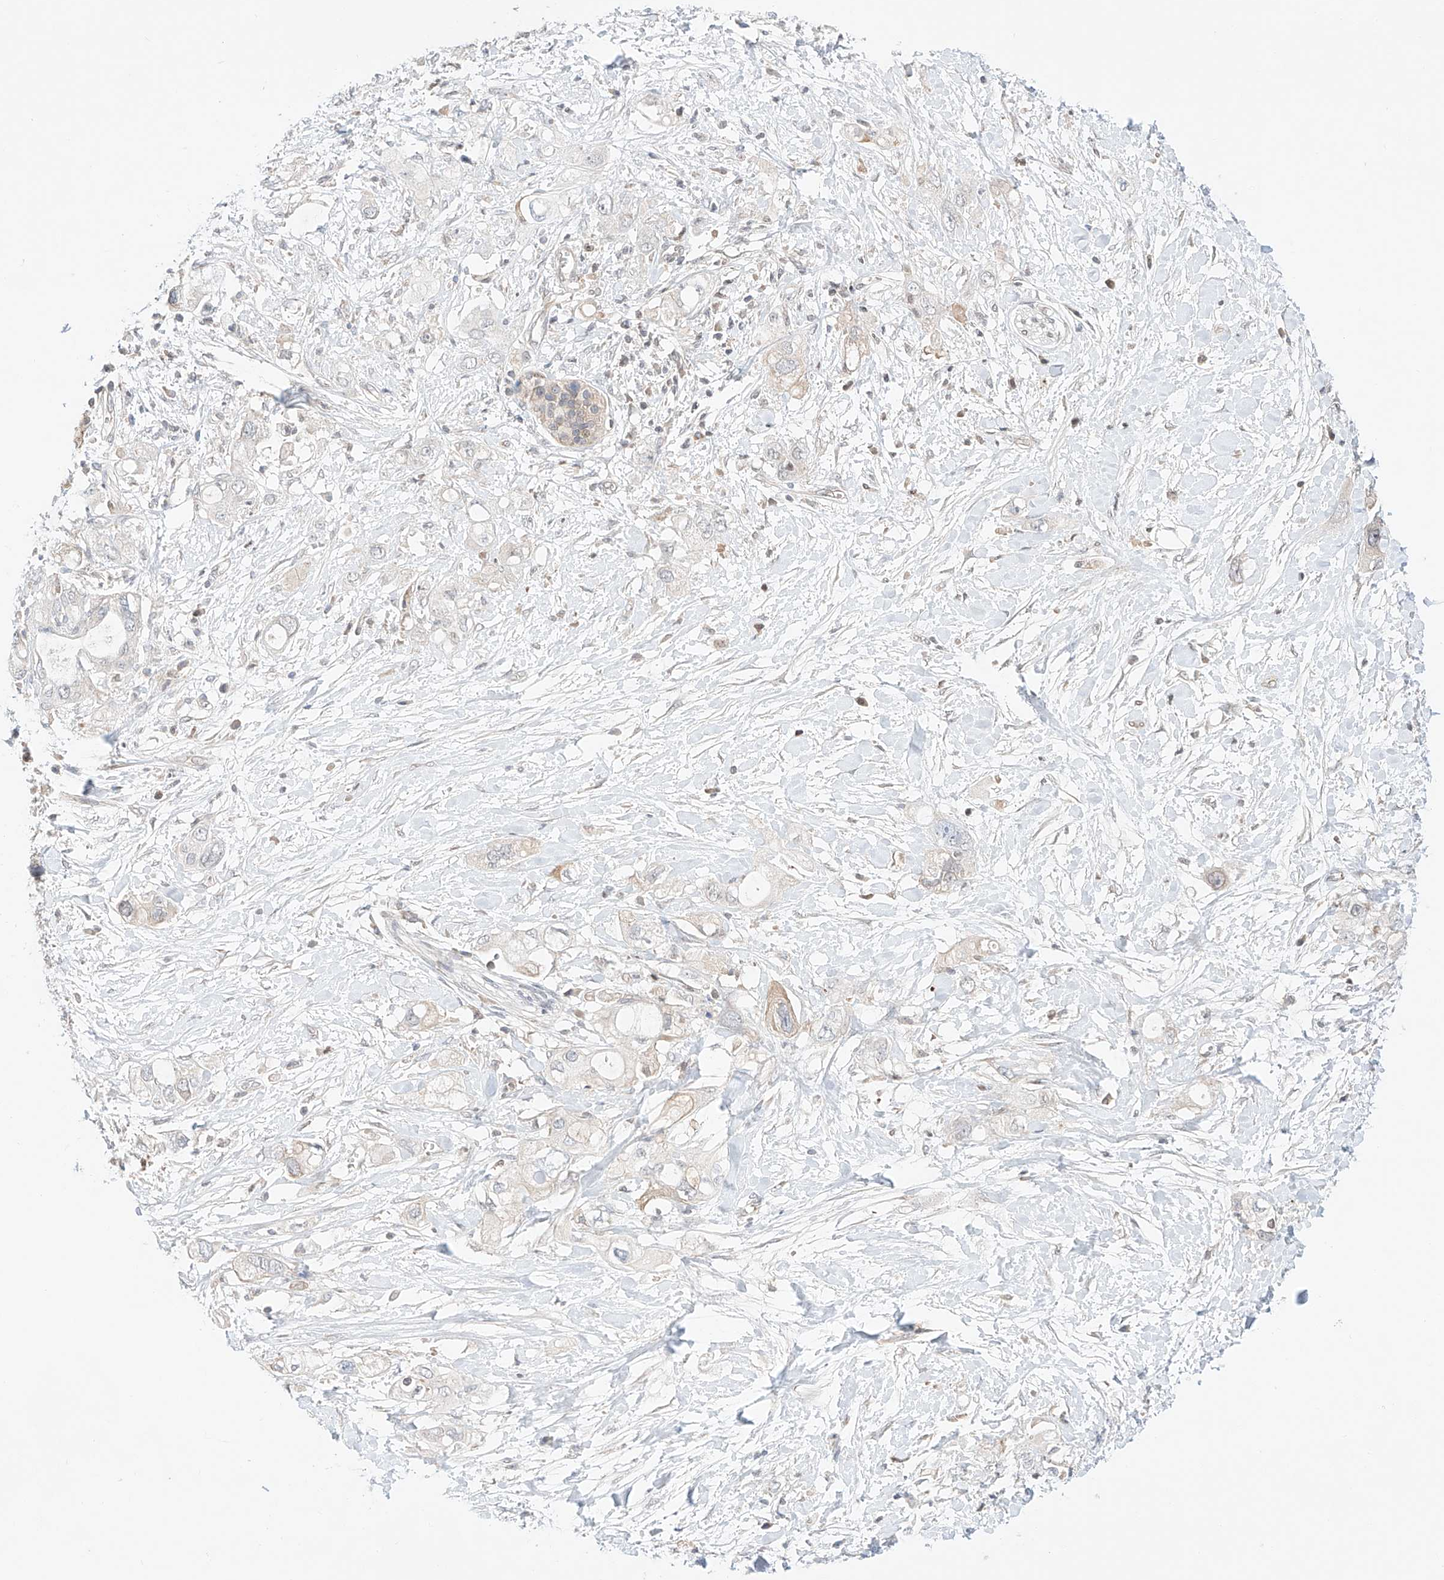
{"staining": {"intensity": "weak", "quantity": "<25%", "location": "cytoplasmic/membranous"}, "tissue": "pancreatic cancer", "cell_type": "Tumor cells", "image_type": "cancer", "snomed": [{"axis": "morphology", "description": "Adenocarcinoma, NOS"}, {"axis": "topography", "description": "Pancreas"}], "caption": "Photomicrograph shows no protein expression in tumor cells of pancreatic cancer (adenocarcinoma) tissue. (DAB (3,3'-diaminobenzidine) immunohistochemistry (IHC) visualized using brightfield microscopy, high magnification).", "gene": "PGGT1B", "patient": {"sex": "female", "age": 56}}